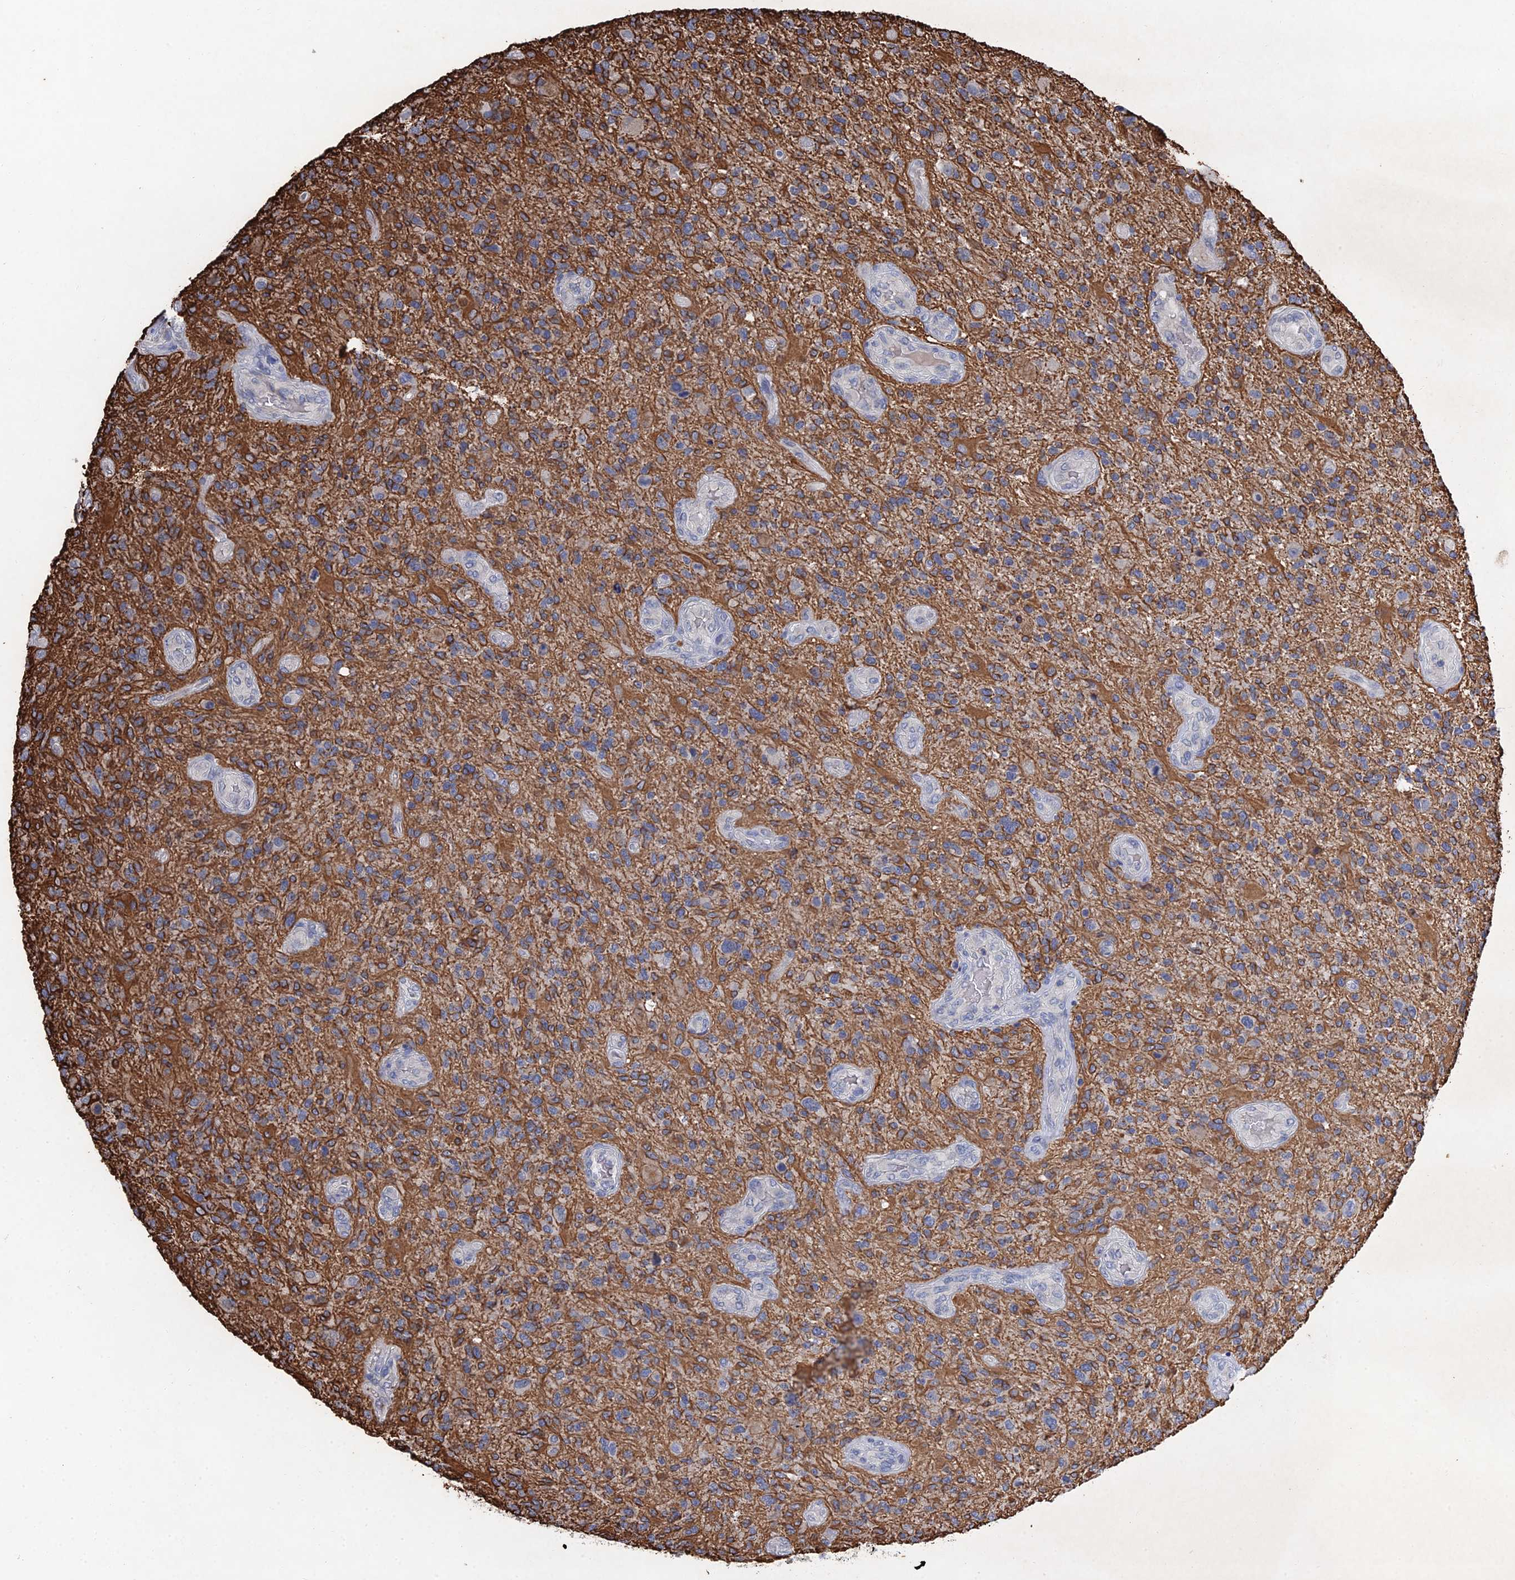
{"staining": {"intensity": "moderate", "quantity": "25%-75%", "location": "cytoplasmic/membranous"}, "tissue": "glioma", "cell_type": "Tumor cells", "image_type": "cancer", "snomed": [{"axis": "morphology", "description": "Glioma, malignant, High grade"}, {"axis": "topography", "description": "Brain"}], "caption": "Malignant glioma (high-grade) stained with a brown dye shows moderate cytoplasmic/membranous positive staining in approximately 25%-75% of tumor cells.", "gene": "GFAP", "patient": {"sex": "male", "age": 47}}